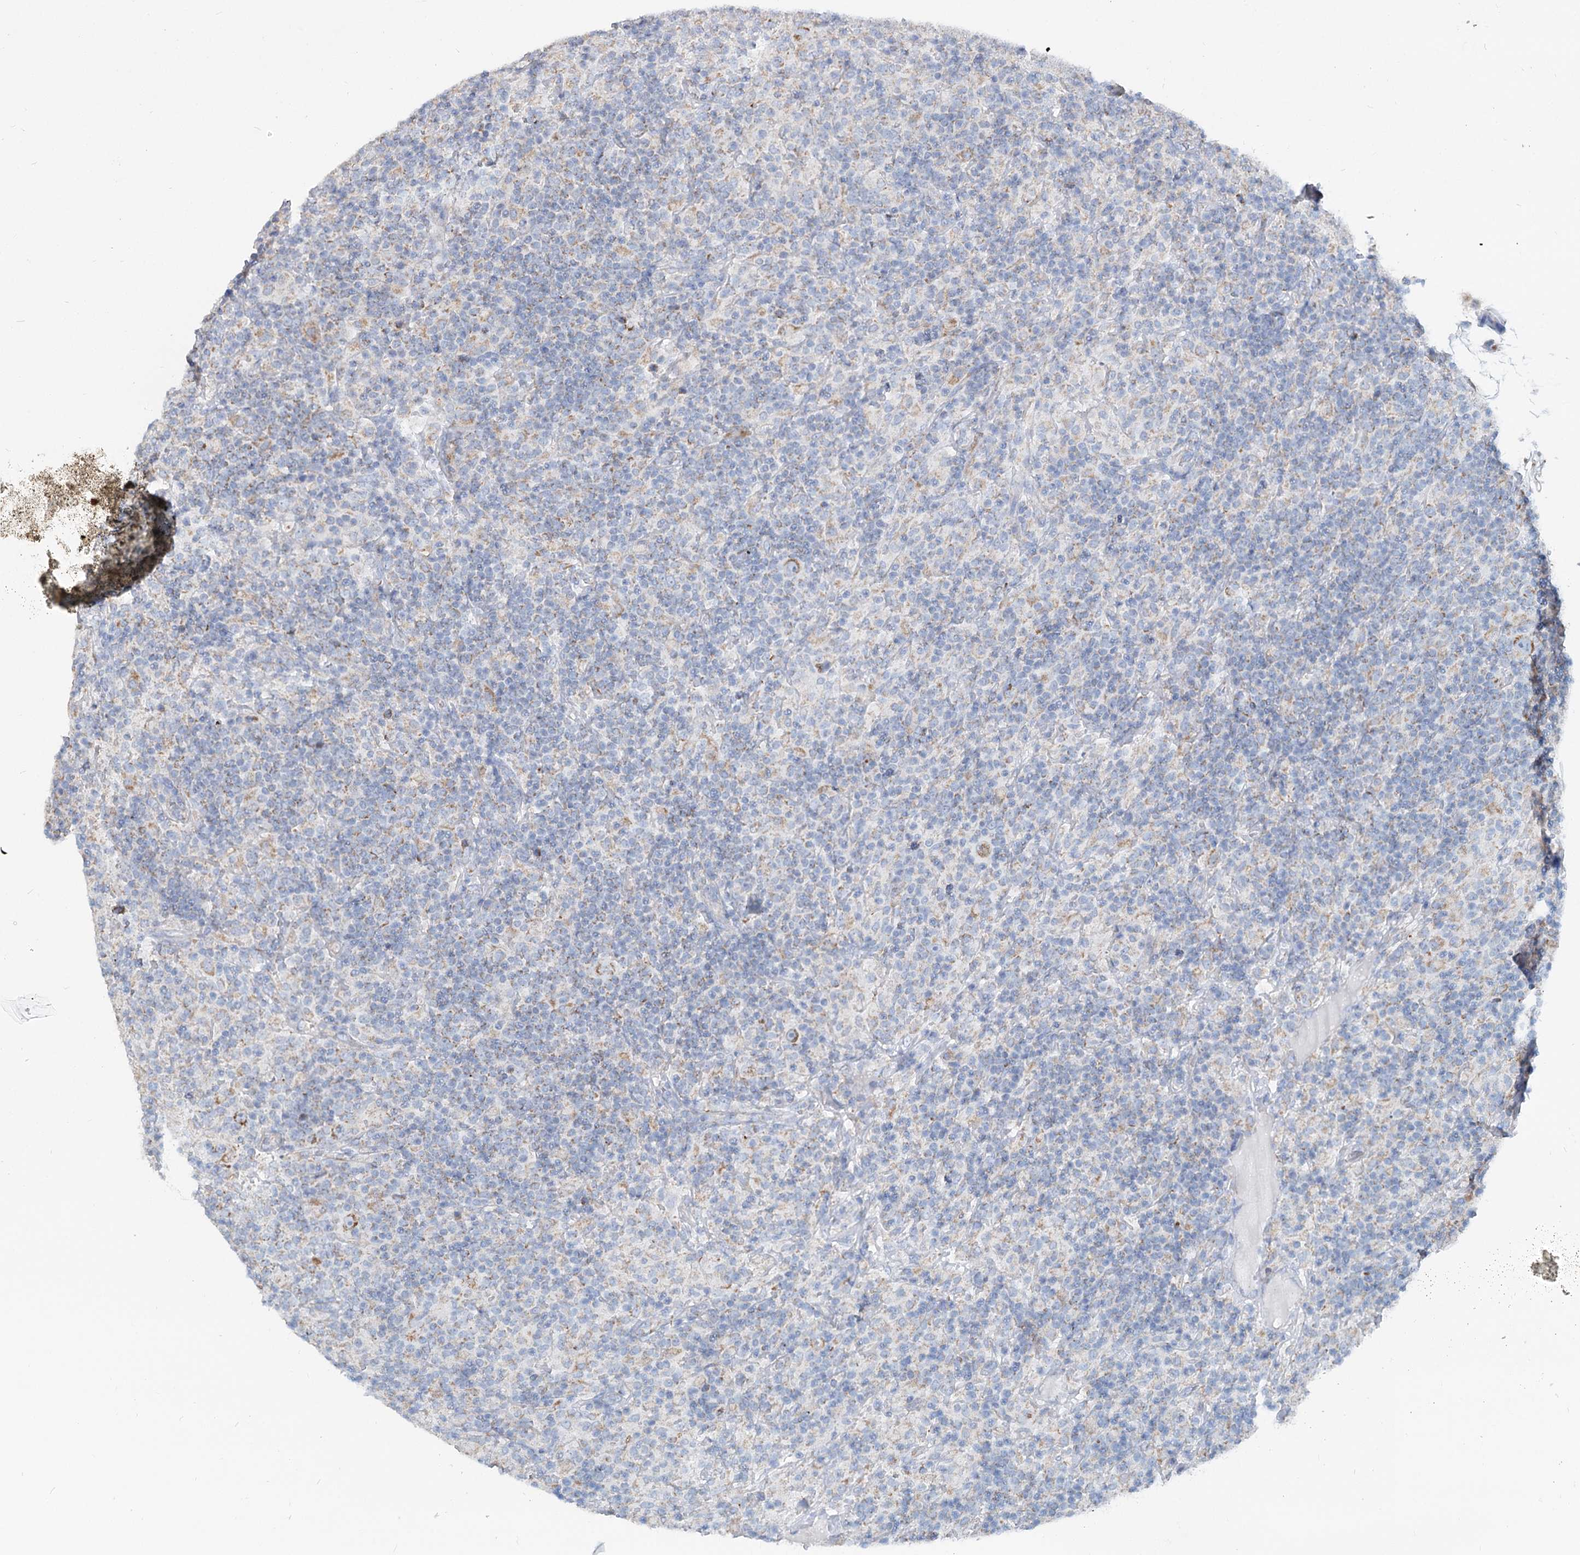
{"staining": {"intensity": "moderate", "quantity": ">75%", "location": "cytoplasmic/membranous"}, "tissue": "lymphoma", "cell_type": "Tumor cells", "image_type": "cancer", "snomed": [{"axis": "morphology", "description": "Hodgkin's disease, NOS"}, {"axis": "topography", "description": "Lymph node"}], "caption": "Immunohistochemical staining of human lymphoma reveals moderate cytoplasmic/membranous protein expression in approximately >75% of tumor cells.", "gene": "MCCC2", "patient": {"sex": "male", "age": 70}}